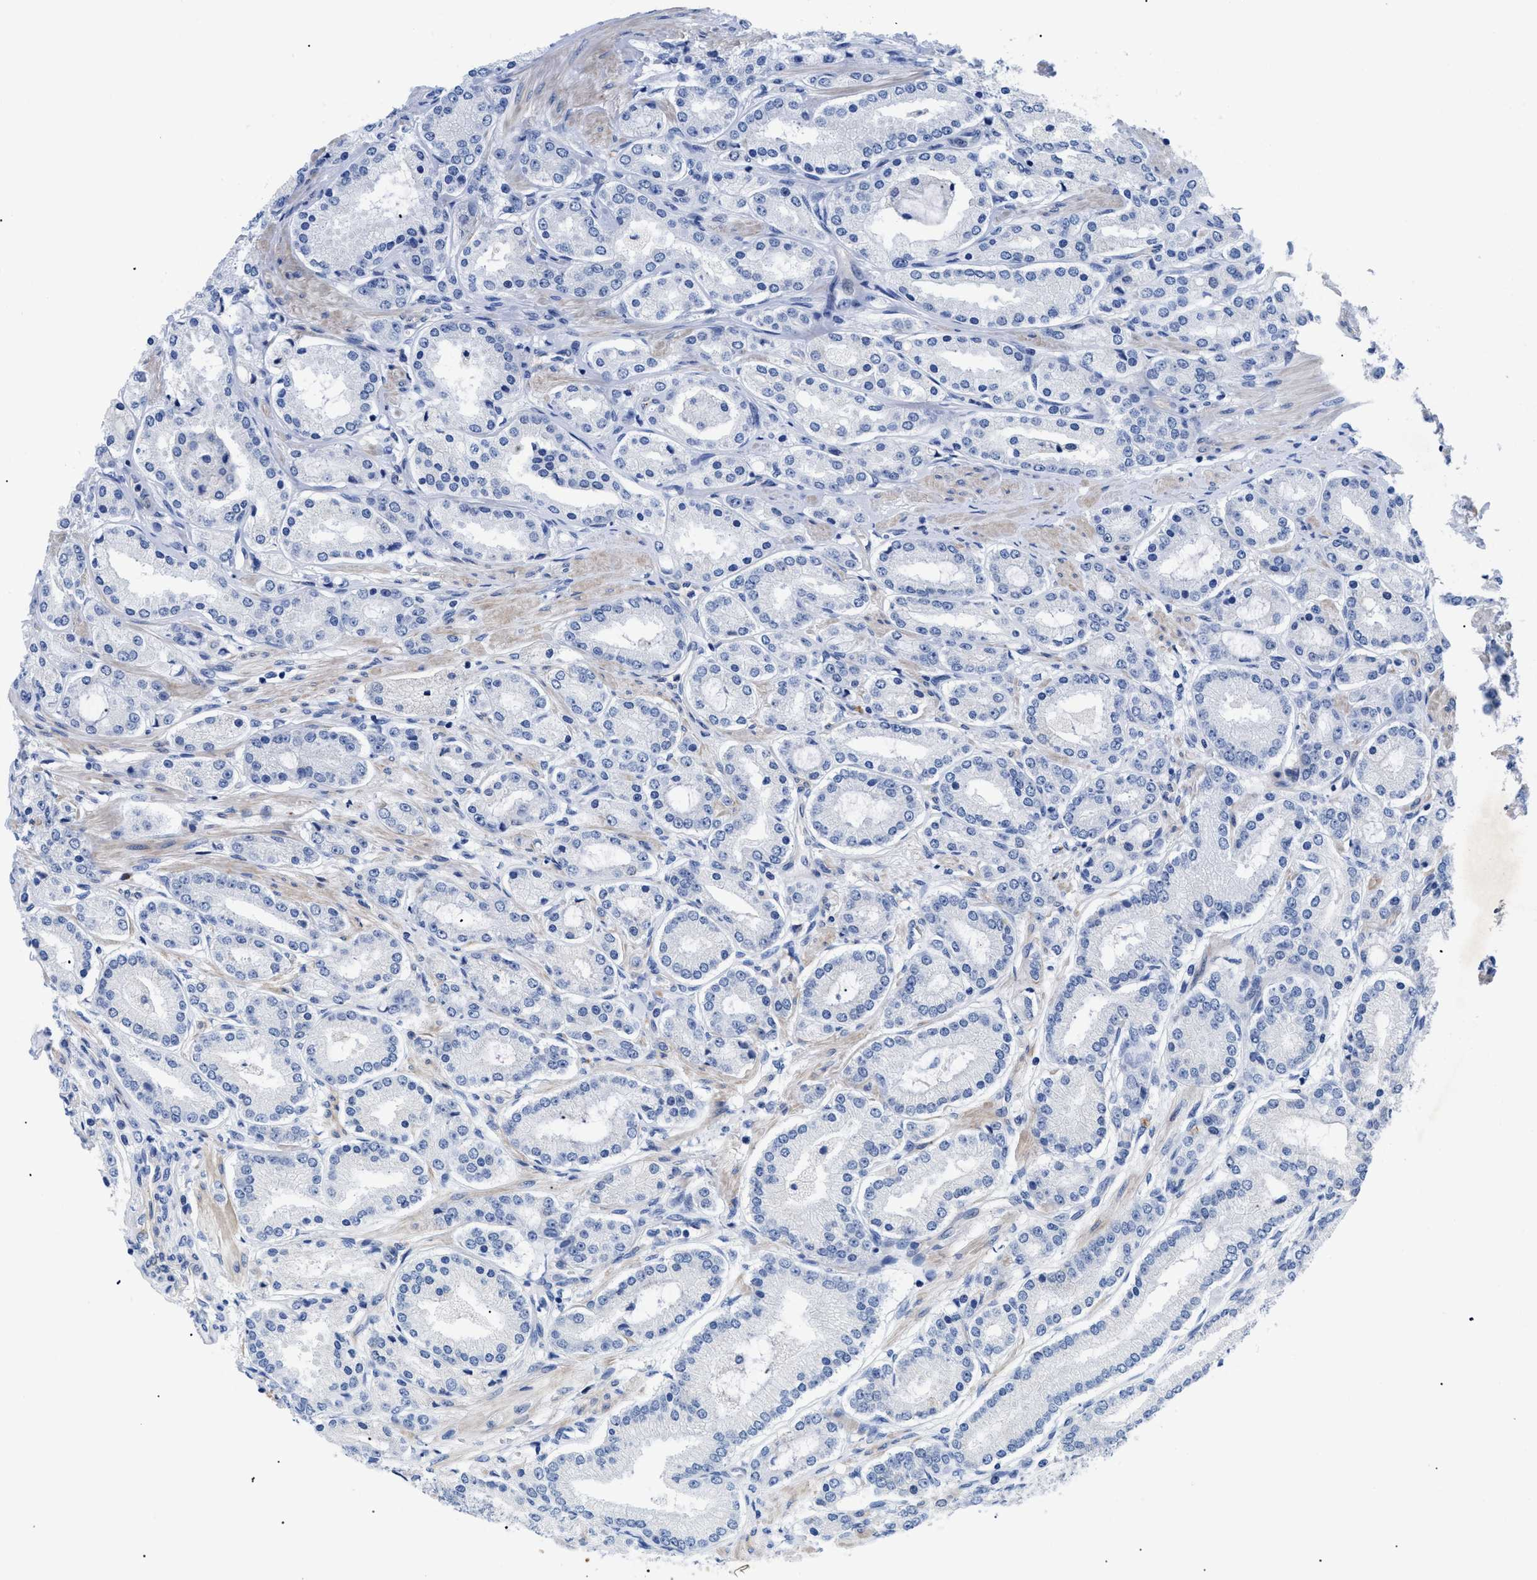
{"staining": {"intensity": "negative", "quantity": "none", "location": "none"}, "tissue": "prostate cancer", "cell_type": "Tumor cells", "image_type": "cancer", "snomed": [{"axis": "morphology", "description": "Adenocarcinoma, Low grade"}, {"axis": "topography", "description": "Prostate"}], "caption": "The image displays no significant staining in tumor cells of prostate cancer (adenocarcinoma (low-grade)). (DAB (3,3'-diaminobenzidine) immunohistochemistry with hematoxylin counter stain).", "gene": "TMEM68", "patient": {"sex": "male", "age": 63}}